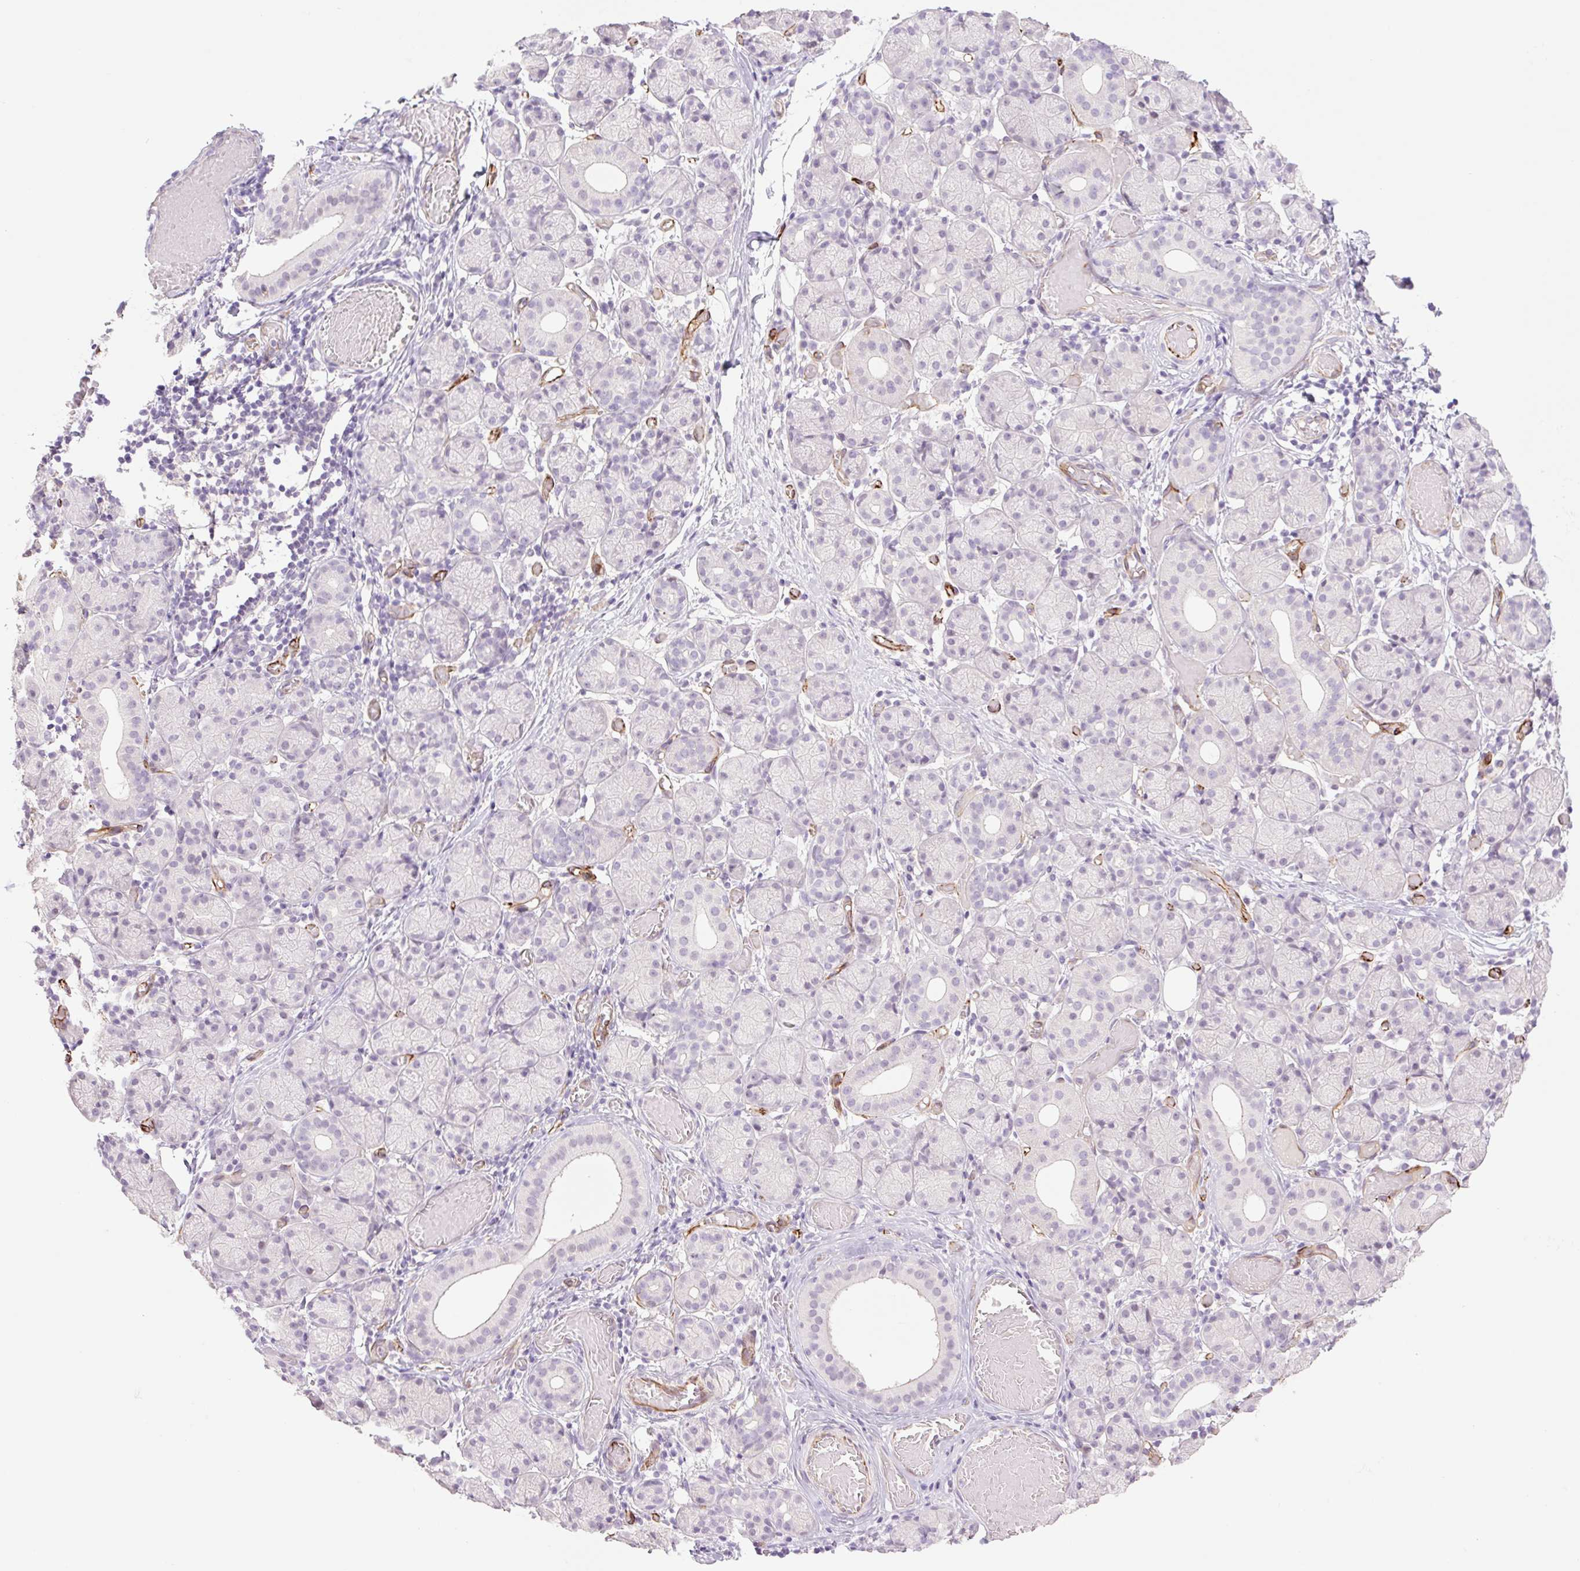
{"staining": {"intensity": "negative", "quantity": "none", "location": "none"}, "tissue": "salivary gland", "cell_type": "Glandular cells", "image_type": "normal", "snomed": [{"axis": "morphology", "description": "Normal tissue, NOS"}, {"axis": "topography", "description": "Salivary gland"}], "caption": "An image of salivary gland stained for a protein displays no brown staining in glandular cells.", "gene": "ZFYVE21", "patient": {"sex": "female", "age": 24}}